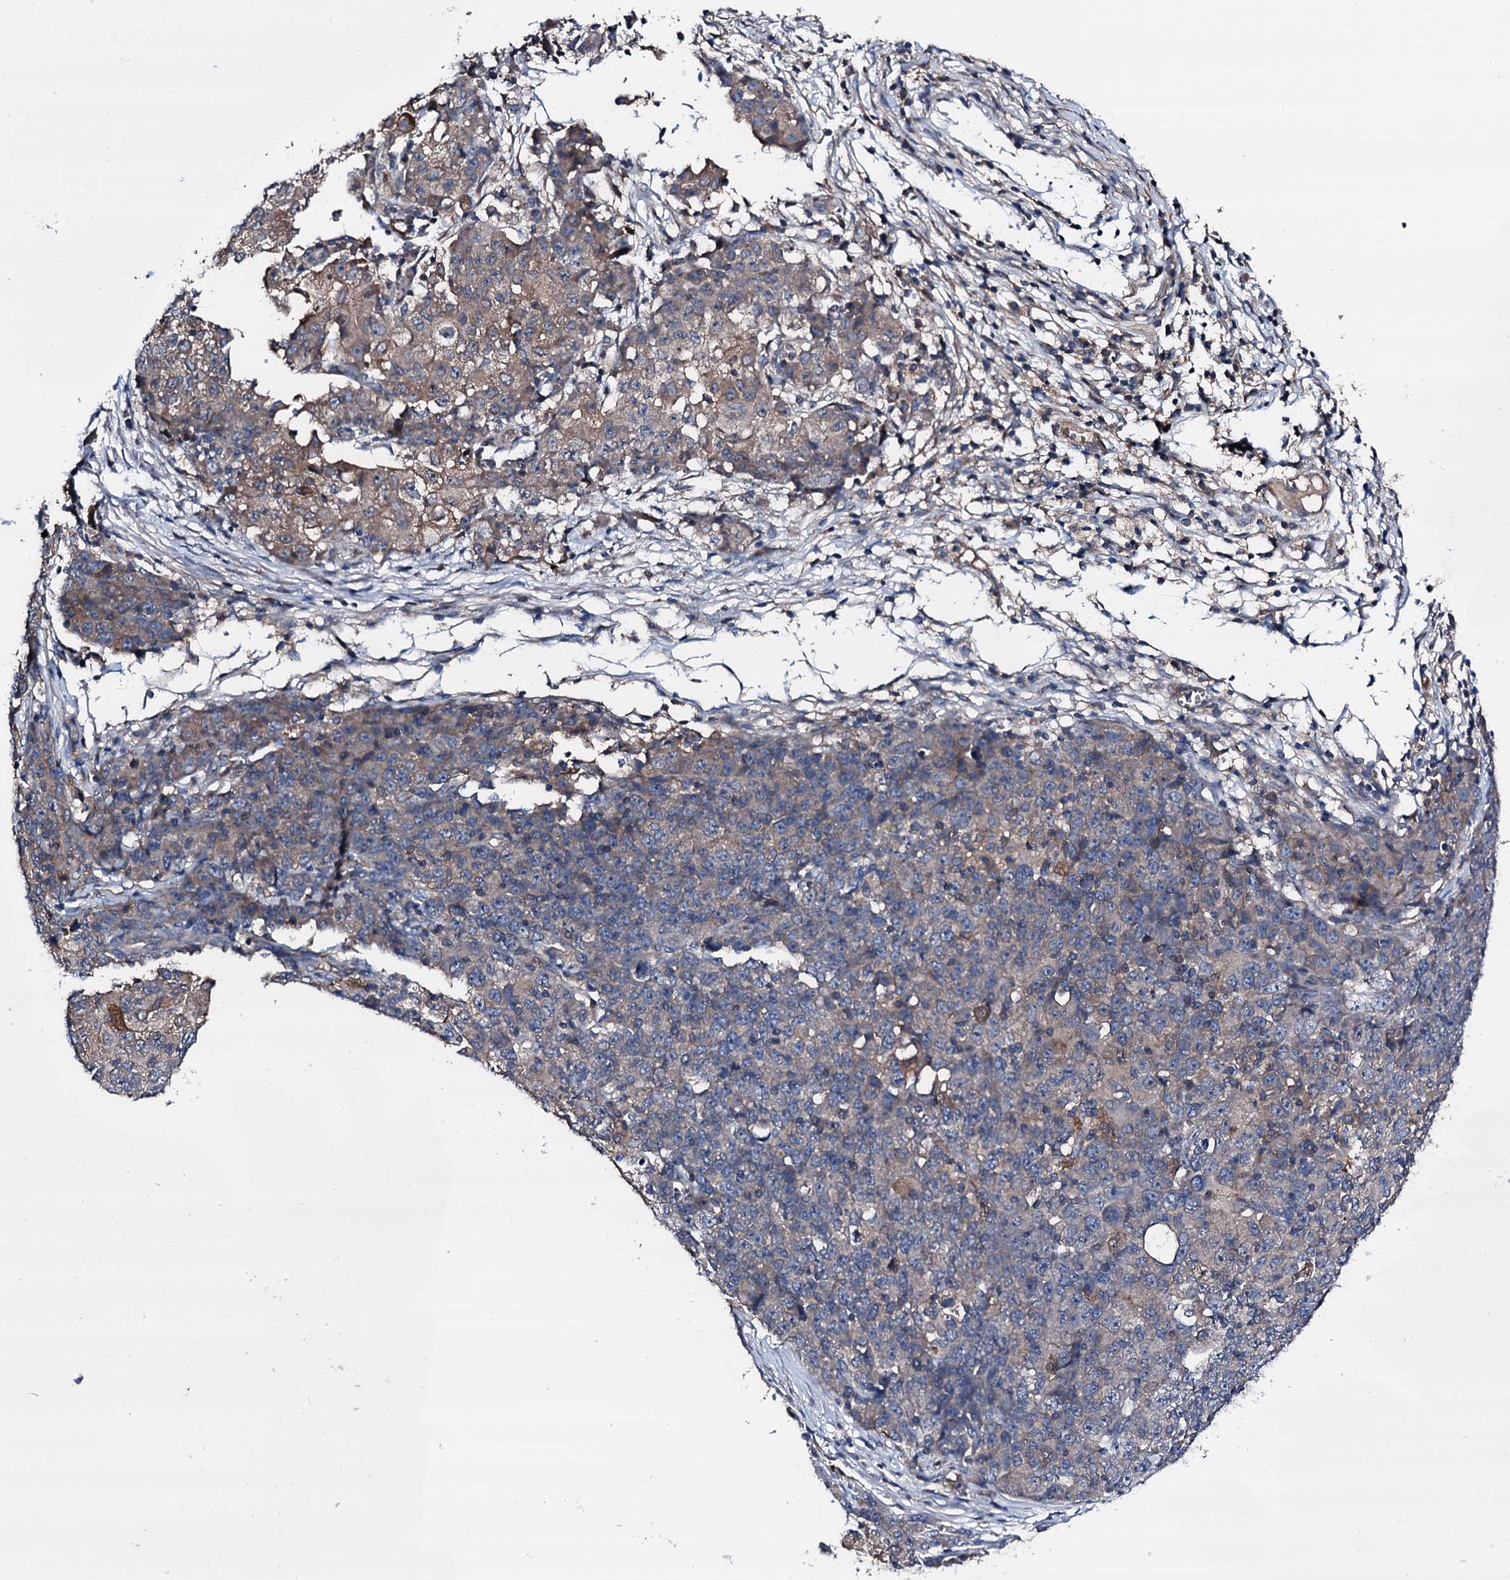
{"staining": {"intensity": "weak", "quantity": "<25%", "location": "cytoplasmic/membranous"}, "tissue": "ovarian cancer", "cell_type": "Tumor cells", "image_type": "cancer", "snomed": [{"axis": "morphology", "description": "Carcinoma, endometroid"}, {"axis": "topography", "description": "Ovary"}], "caption": "An image of human ovarian cancer (endometroid carcinoma) is negative for staining in tumor cells.", "gene": "TRAFD1", "patient": {"sex": "female", "age": 42}}